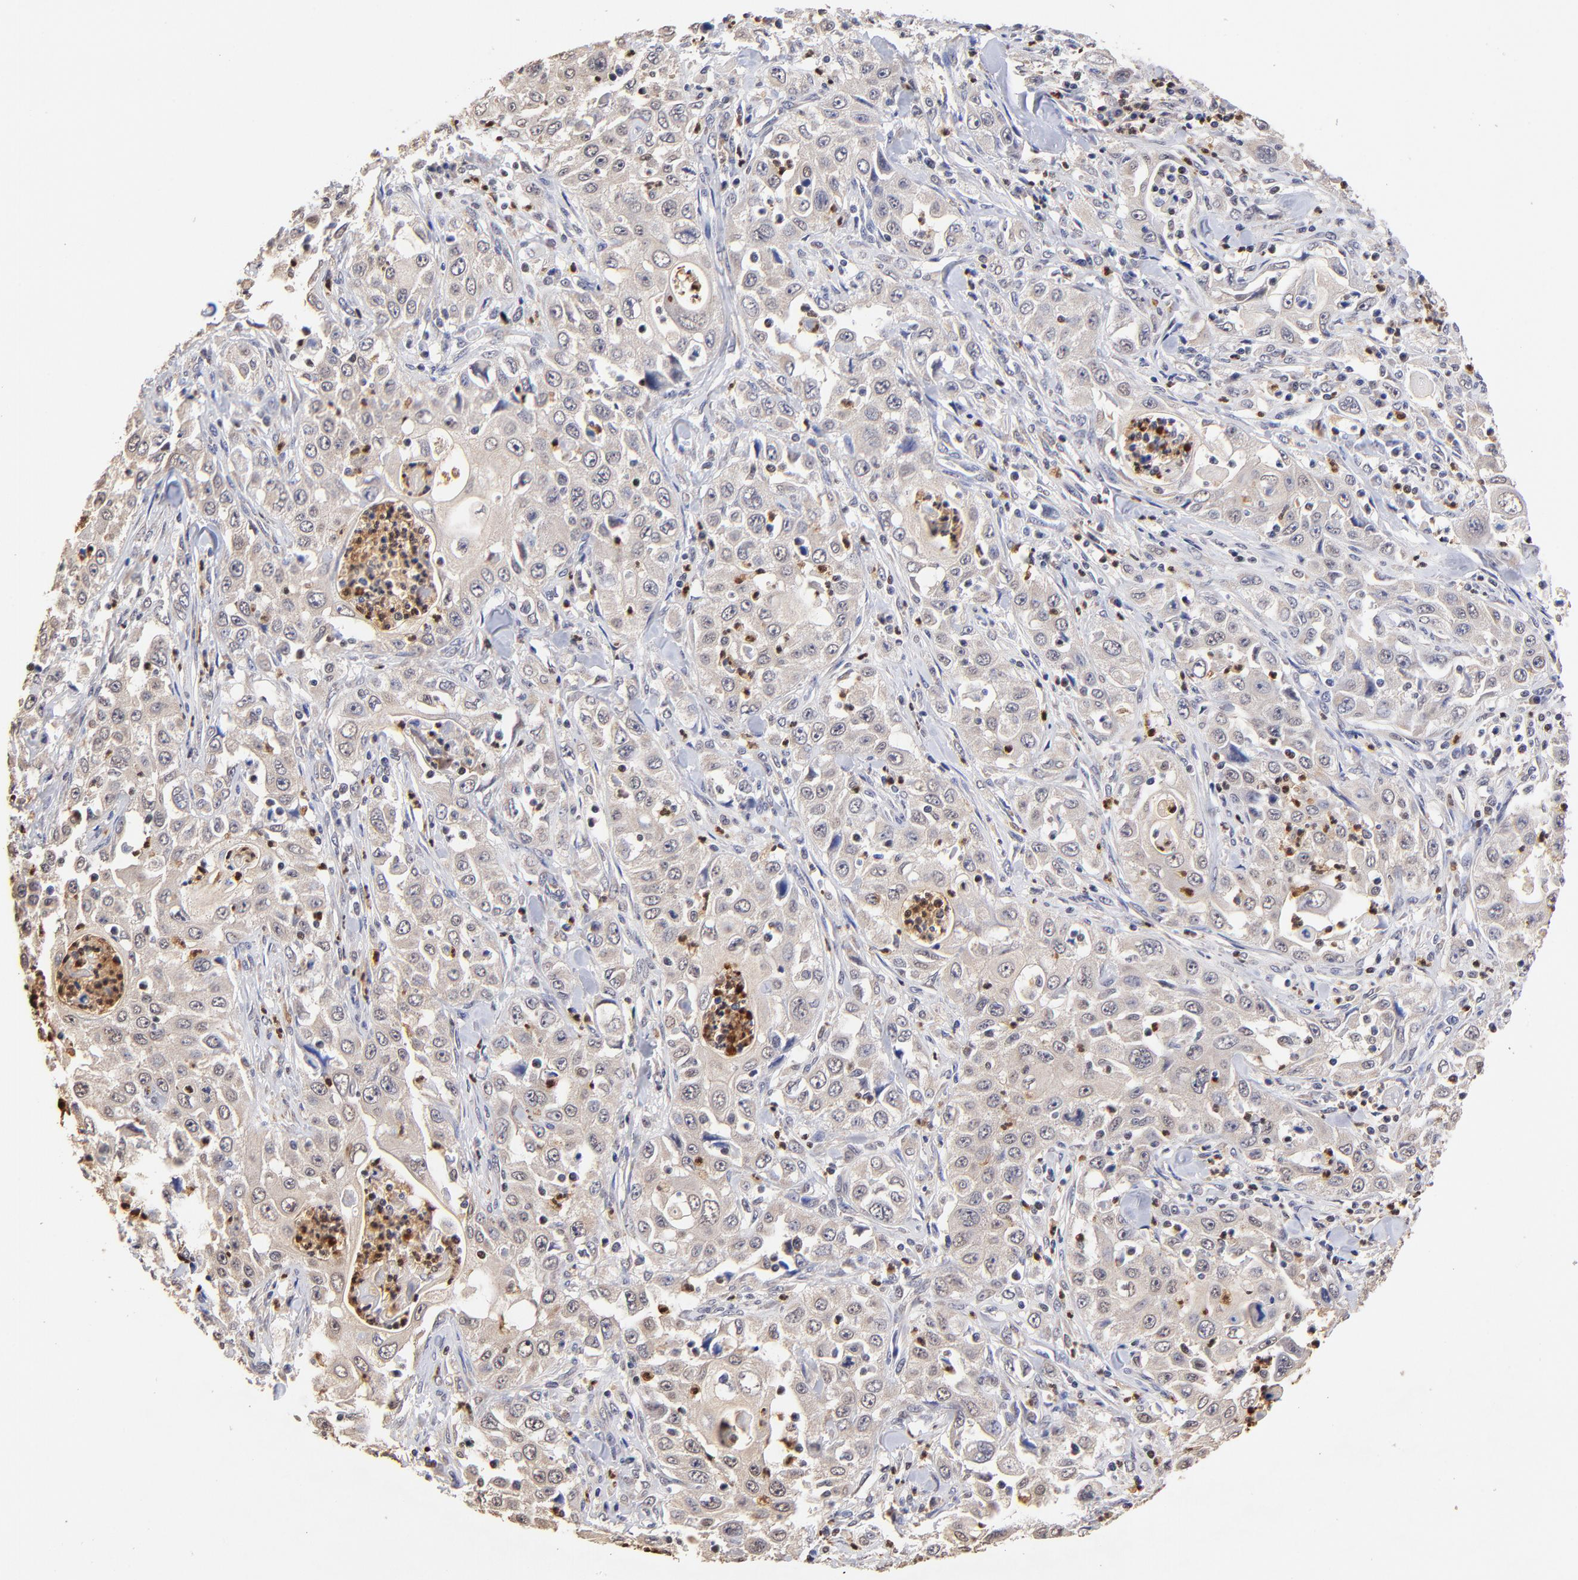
{"staining": {"intensity": "weak", "quantity": ">75%", "location": "cytoplasmic/membranous"}, "tissue": "pancreatic cancer", "cell_type": "Tumor cells", "image_type": "cancer", "snomed": [{"axis": "morphology", "description": "Adenocarcinoma, NOS"}, {"axis": "topography", "description": "Pancreas"}], "caption": "Brown immunohistochemical staining in pancreatic cancer (adenocarcinoma) reveals weak cytoplasmic/membranous positivity in about >75% of tumor cells. The protein of interest is shown in brown color, while the nuclei are stained blue.", "gene": "BBOF1", "patient": {"sex": "male", "age": 70}}